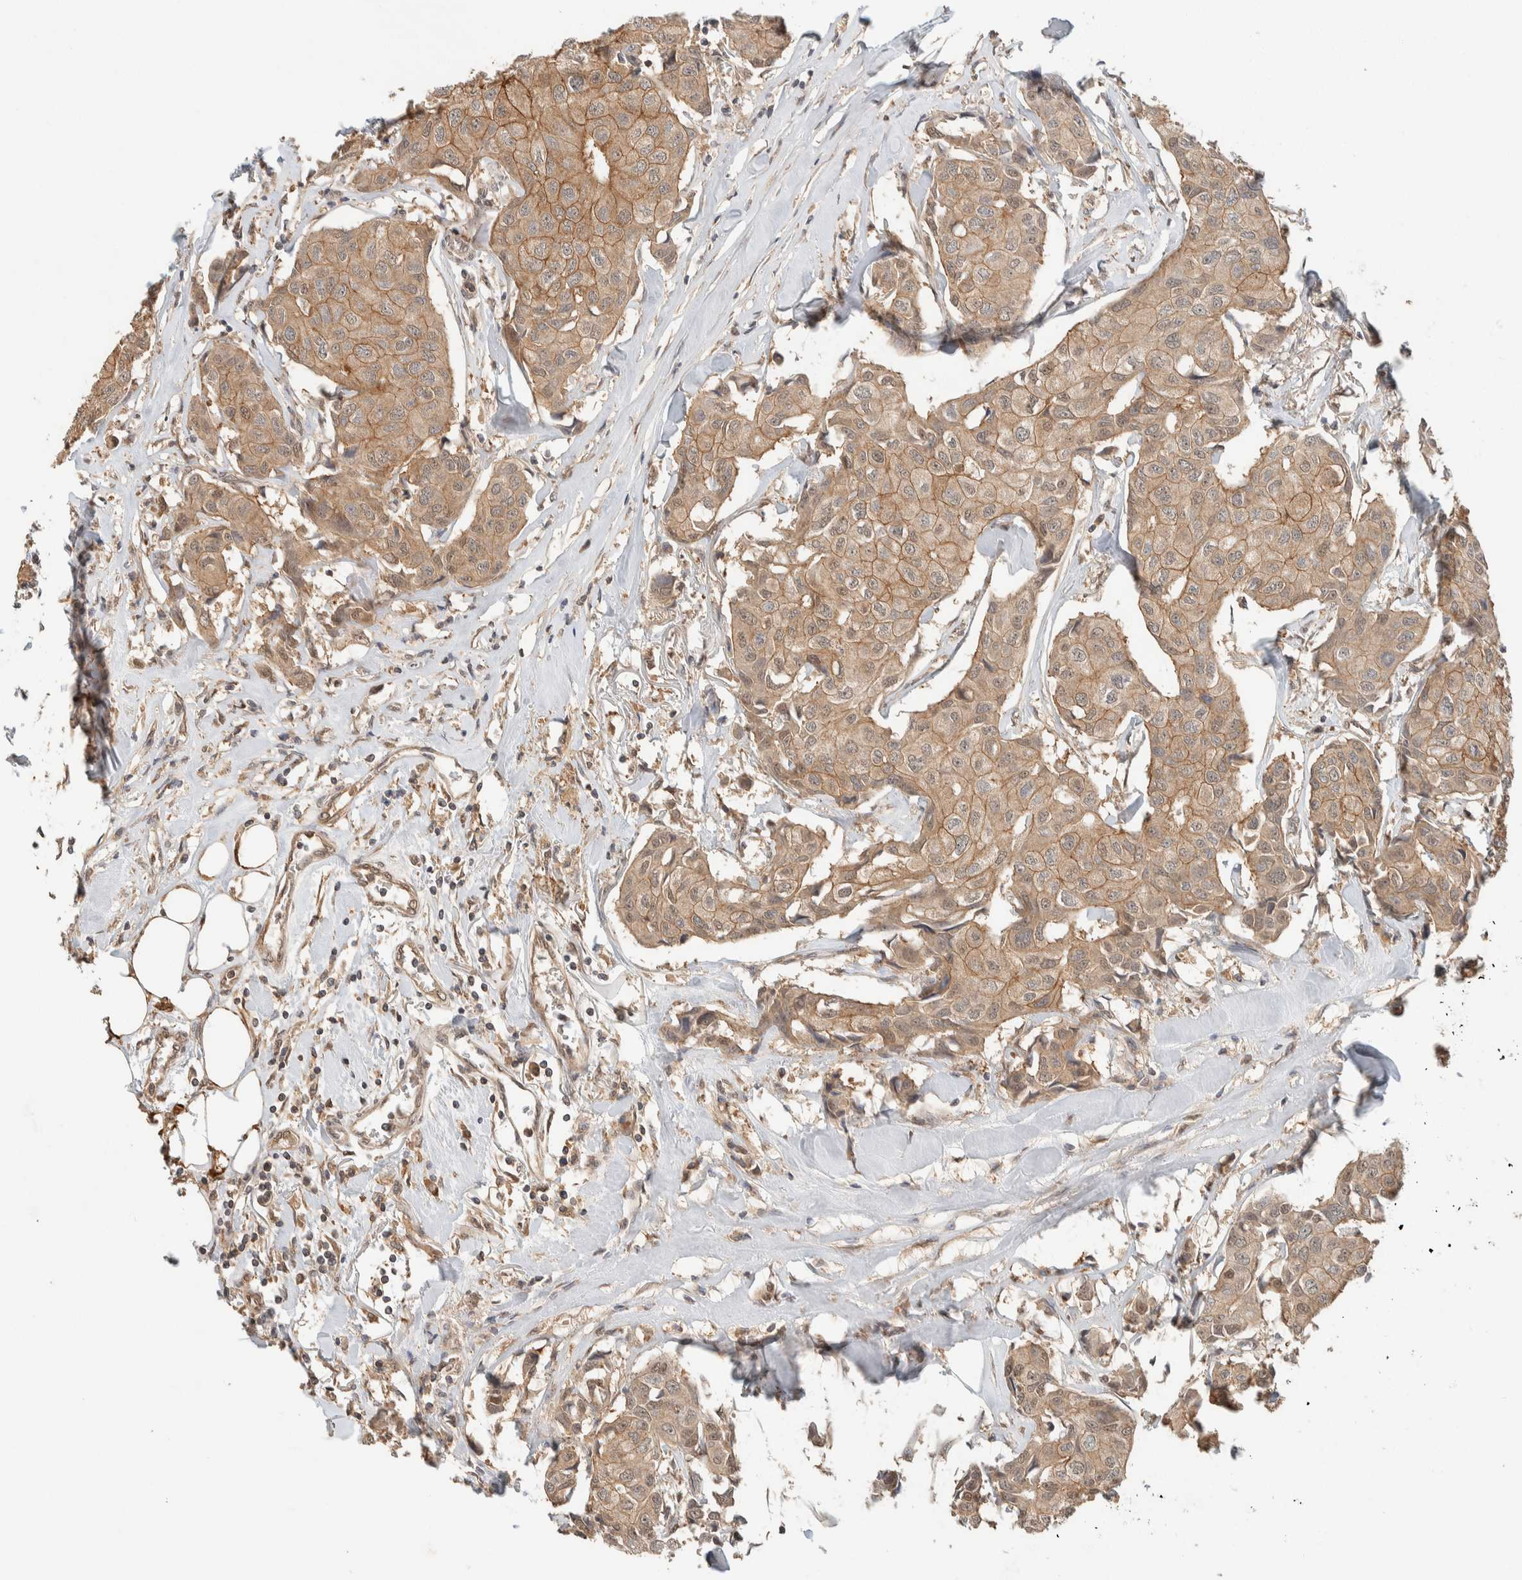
{"staining": {"intensity": "moderate", "quantity": ">75%", "location": "cytoplasmic/membranous"}, "tissue": "breast cancer", "cell_type": "Tumor cells", "image_type": "cancer", "snomed": [{"axis": "morphology", "description": "Duct carcinoma"}, {"axis": "topography", "description": "Breast"}], "caption": "Immunohistochemical staining of human breast cancer reveals medium levels of moderate cytoplasmic/membranous positivity in about >75% of tumor cells.", "gene": "ZNF567", "patient": {"sex": "female", "age": 80}}